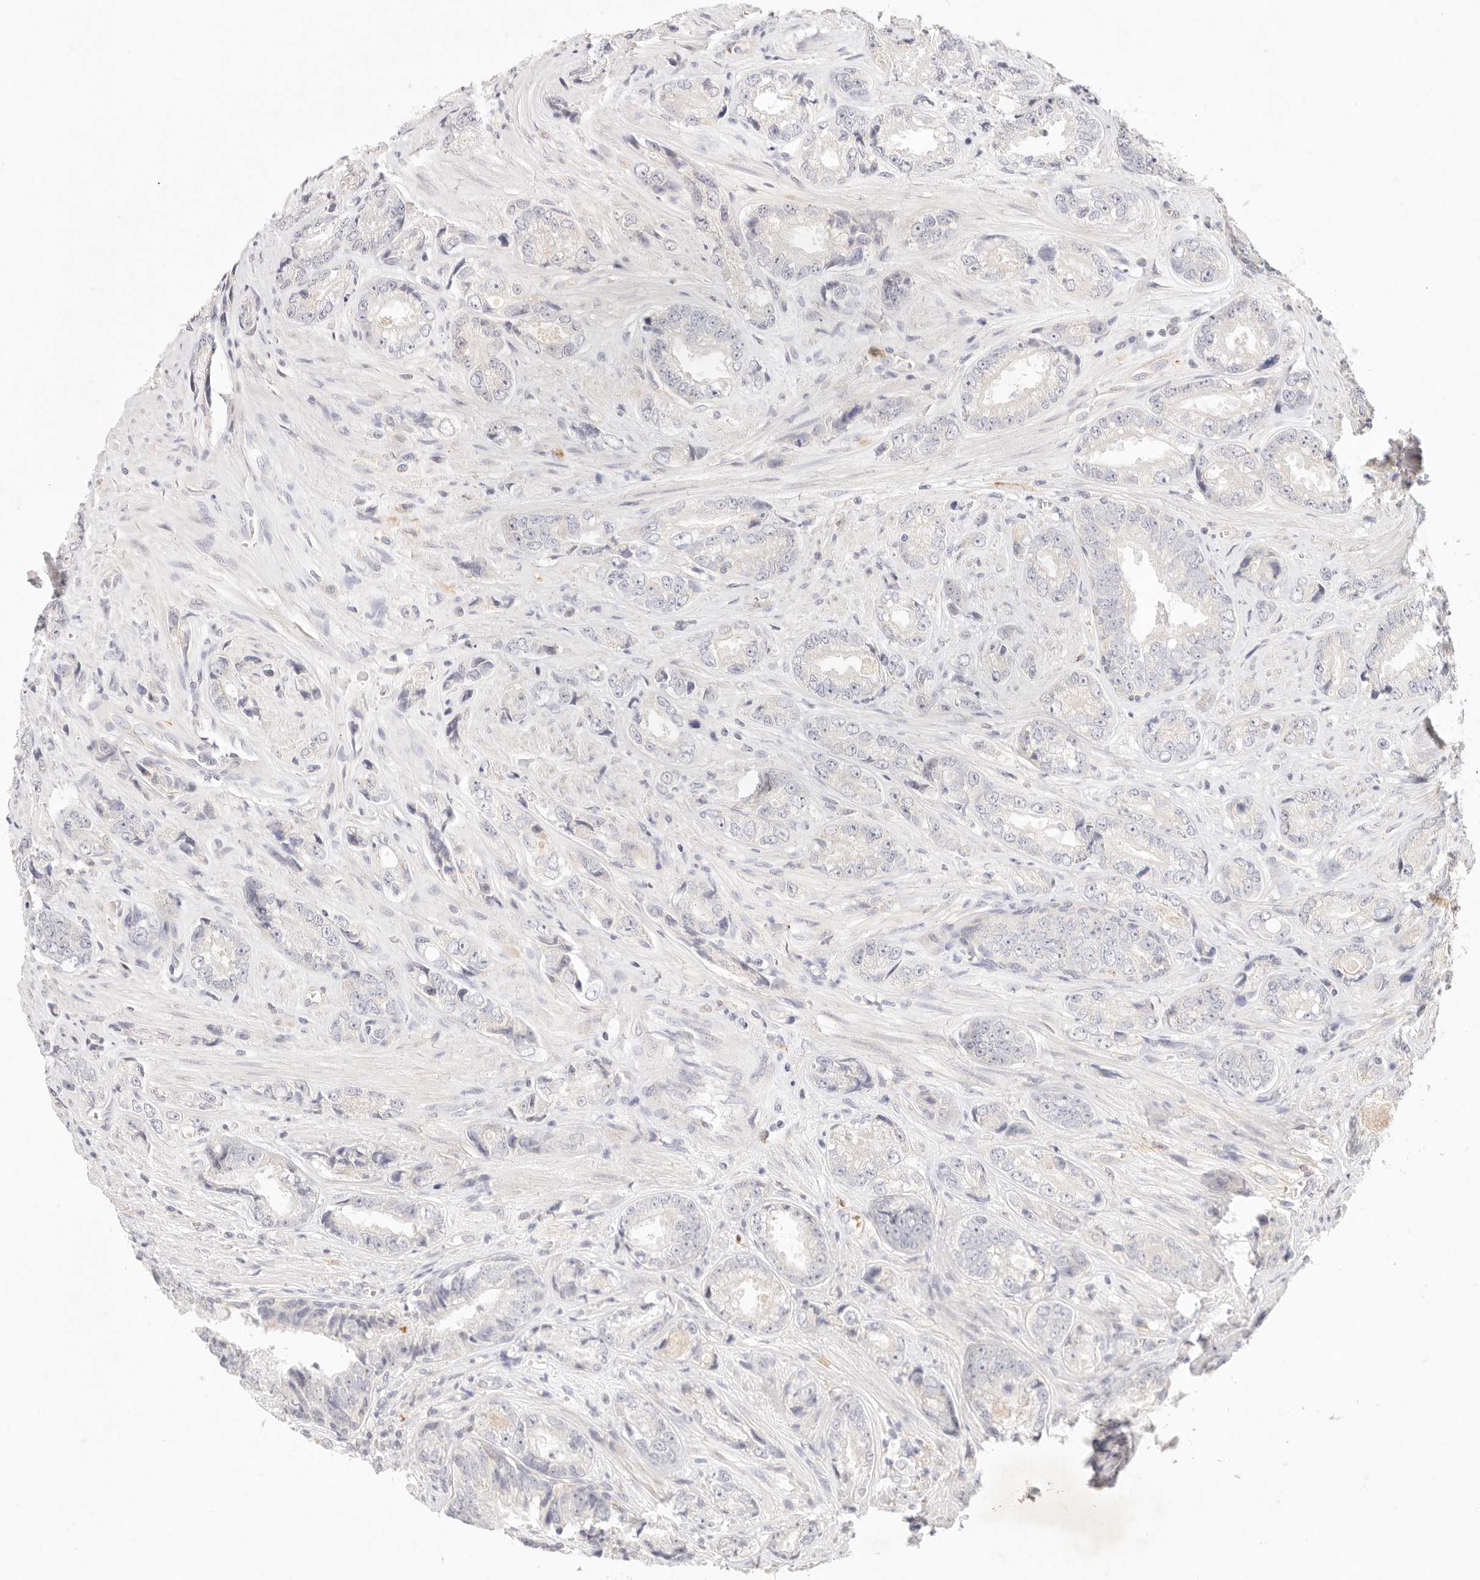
{"staining": {"intensity": "negative", "quantity": "none", "location": "none"}, "tissue": "prostate cancer", "cell_type": "Tumor cells", "image_type": "cancer", "snomed": [{"axis": "morphology", "description": "Adenocarcinoma, High grade"}, {"axis": "topography", "description": "Prostate"}], "caption": "Micrograph shows no protein staining in tumor cells of prostate cancer tissue.", "gene": "GPR84", "patient": {"sex": "male", "age": 61}}